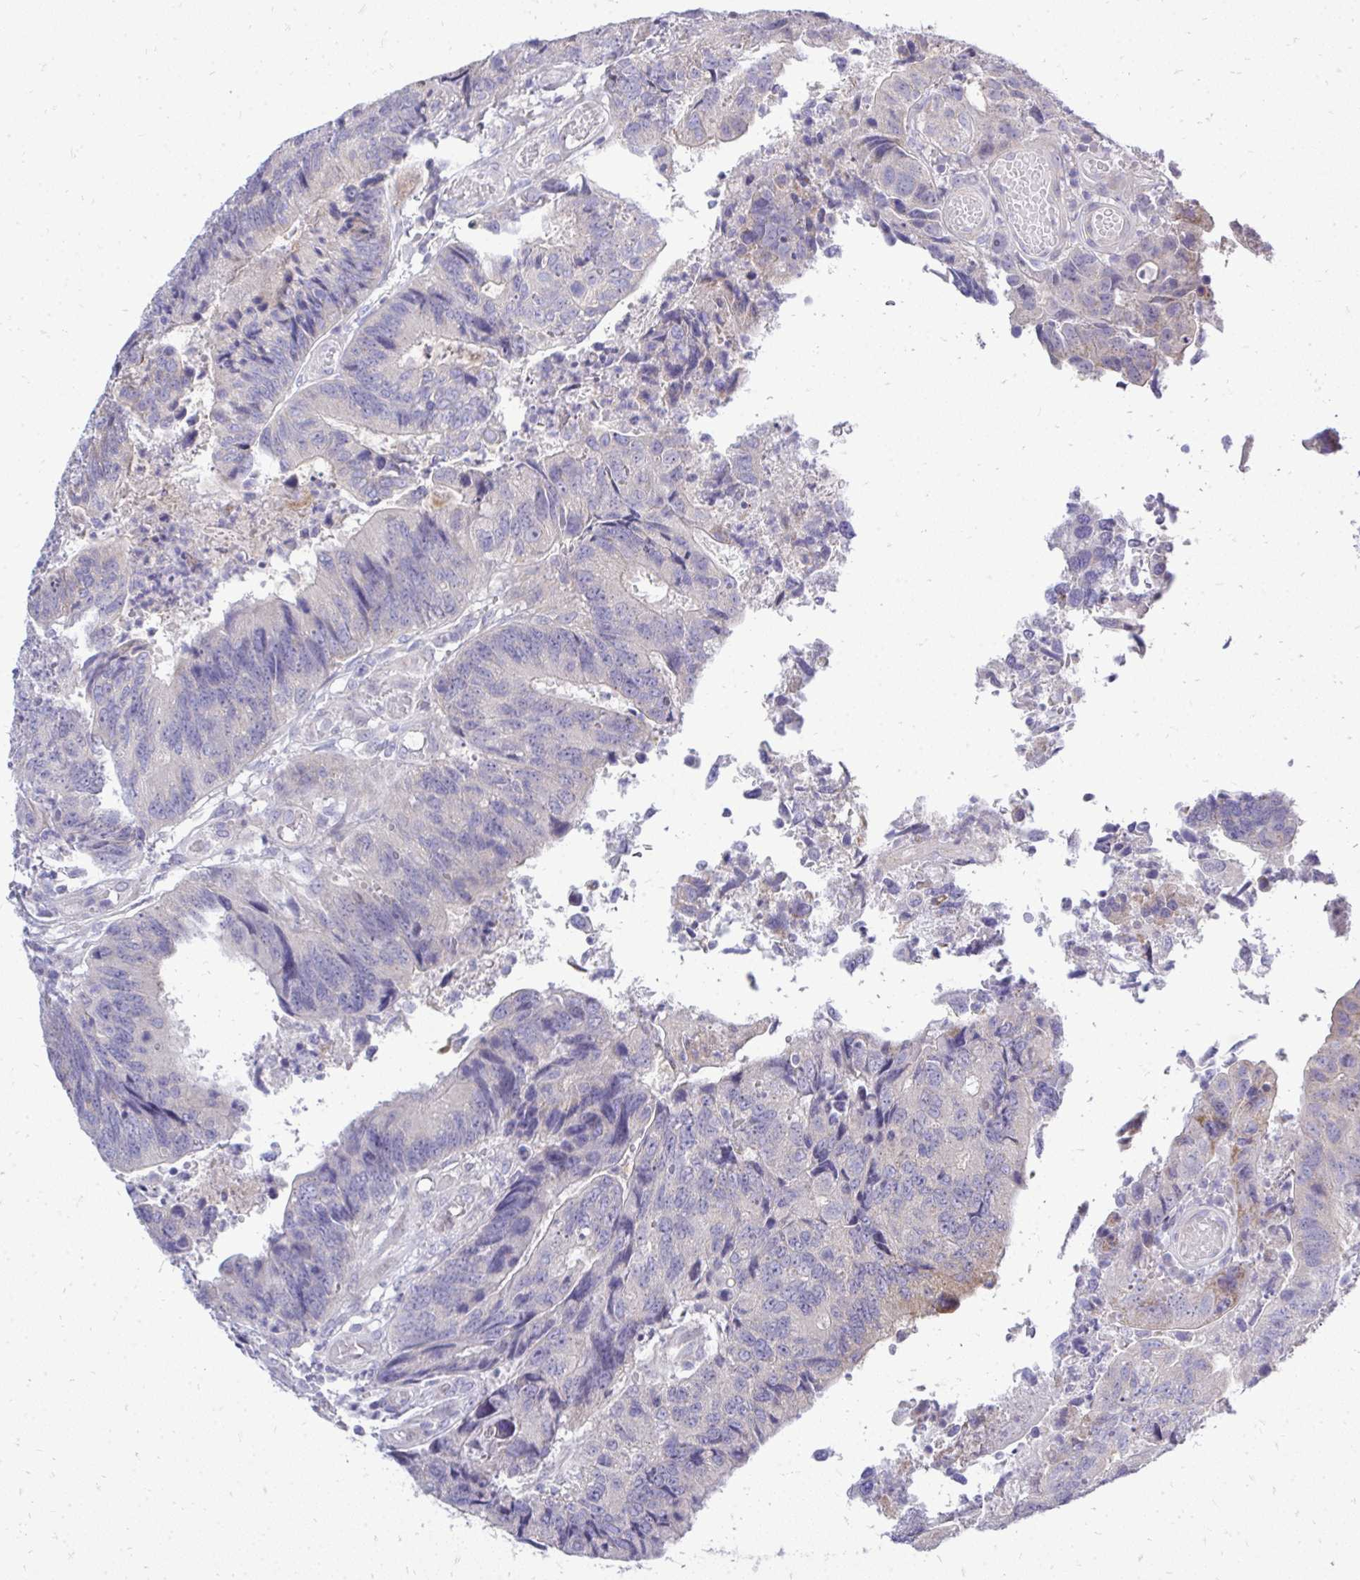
{"staining": {"intensity": "weak", "quantity": "<25%", "location": "cytoplasmic/membranous"}, "tissue": "colorectal cancer", "cell_type": "Tumor cells", "image_type": "cancer", "snomed": [{"axis": "morphology", "description": "Adenocarcinoma, NOS"}, {"axis": "topography", "description": "Colon"}], "caption": "Micrograph shows no significant protein staining in tumor cells of colorectal cancer (adenocarcinoma).", "gene": "OR8D1", "patient": {"sex": "female", "age": 67}}